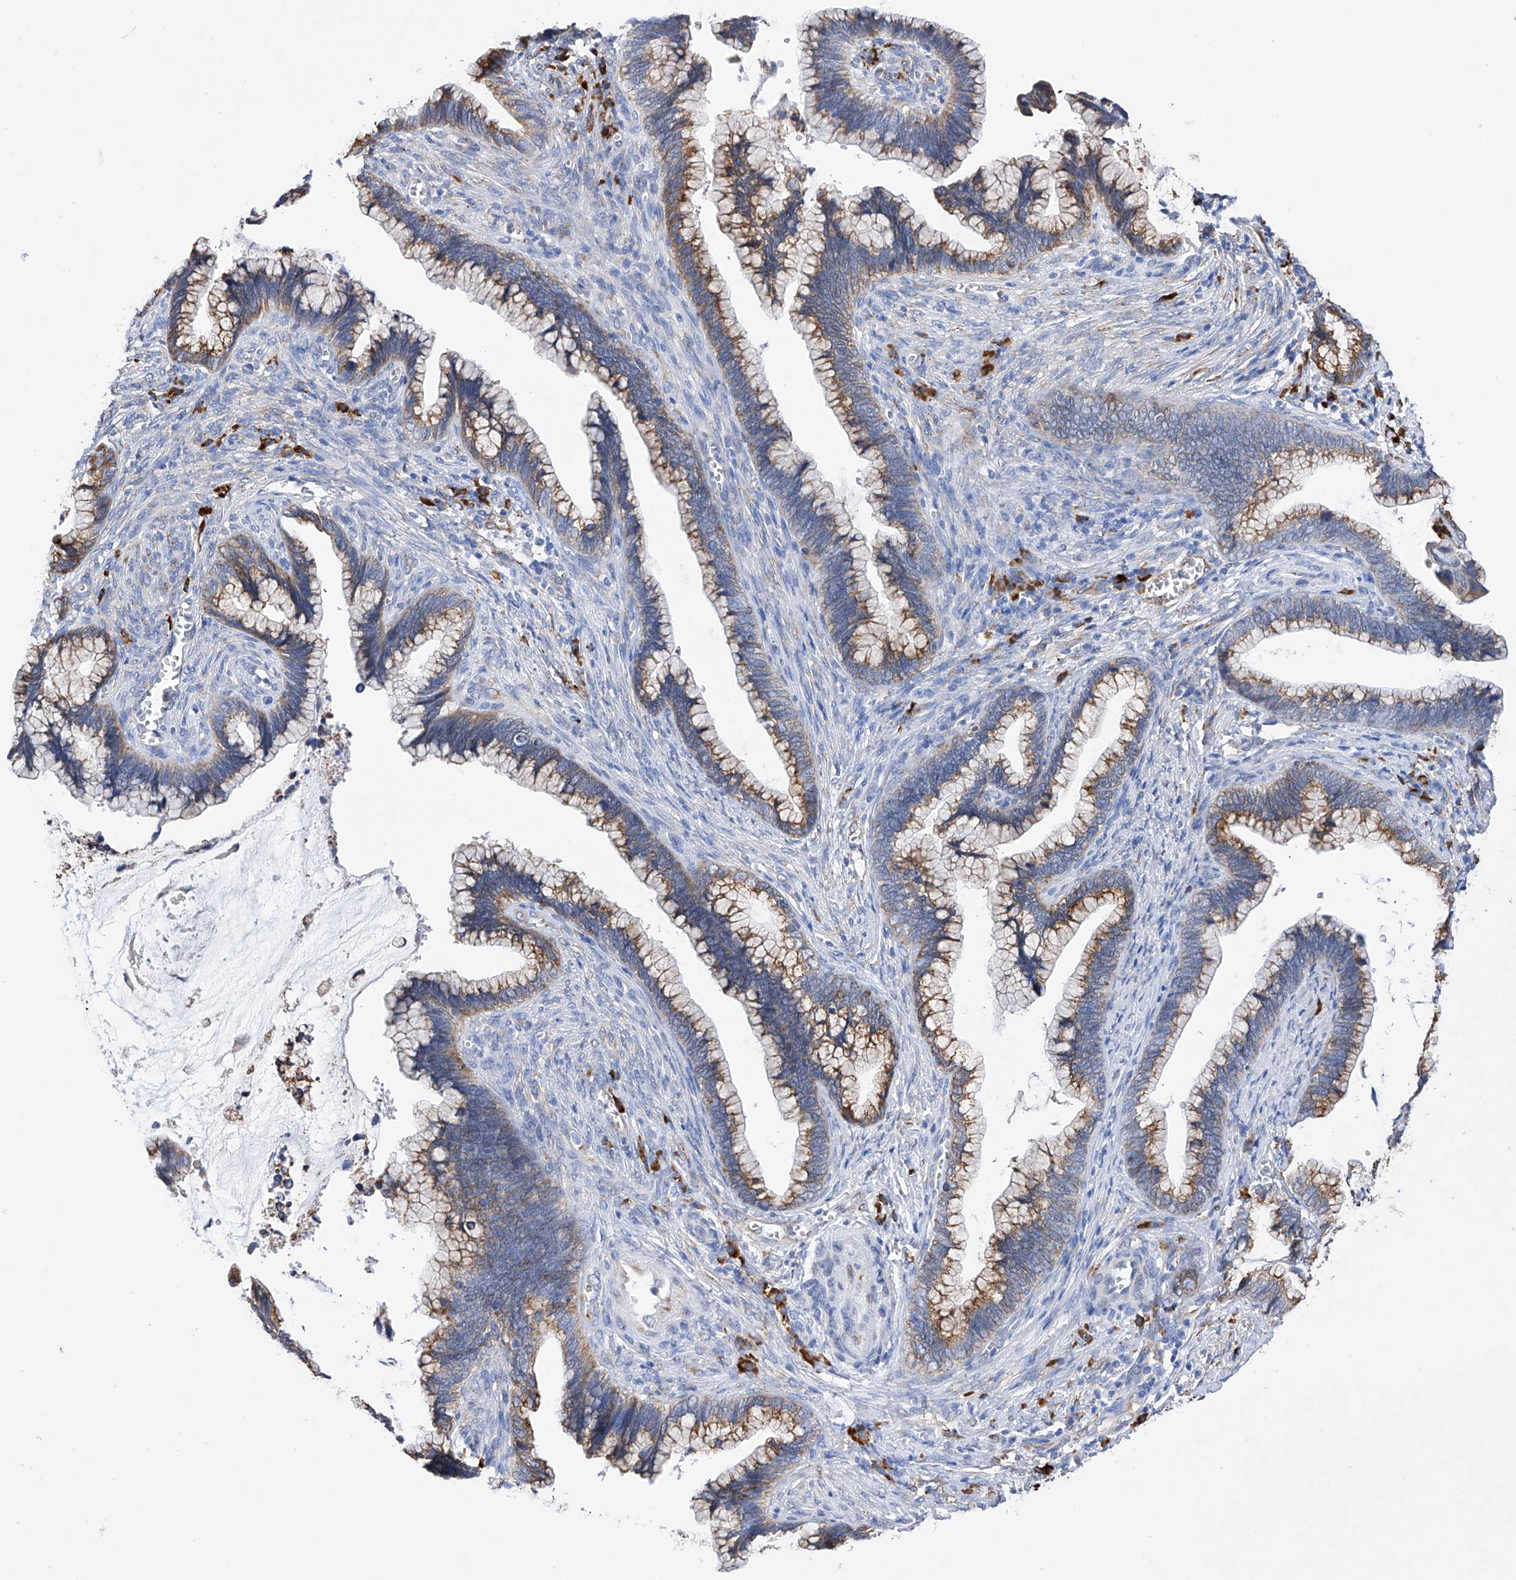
{"staining": {"intensity": "moderate", "quantity": ">75%", "location": "cytoplasmic/membranous"}, "tissue": "cervical cancer", "cell_type": "Tumor cells", "image_type": "cancer", "snomed": [{"axis": "morphology", "description": "Adenocarcinoma, NOS"}, {"axis": "topography", "description": "Cervix"}], "caption": "There is medium levels of moderate cytoplasmic/membranous staining in tumor cells of cervical adenocarcinoma, as demonstrated by immunohistochemical staining (brown color).", "gene": "PDIA5", "patient": {"sex": "female", "age": 44}}